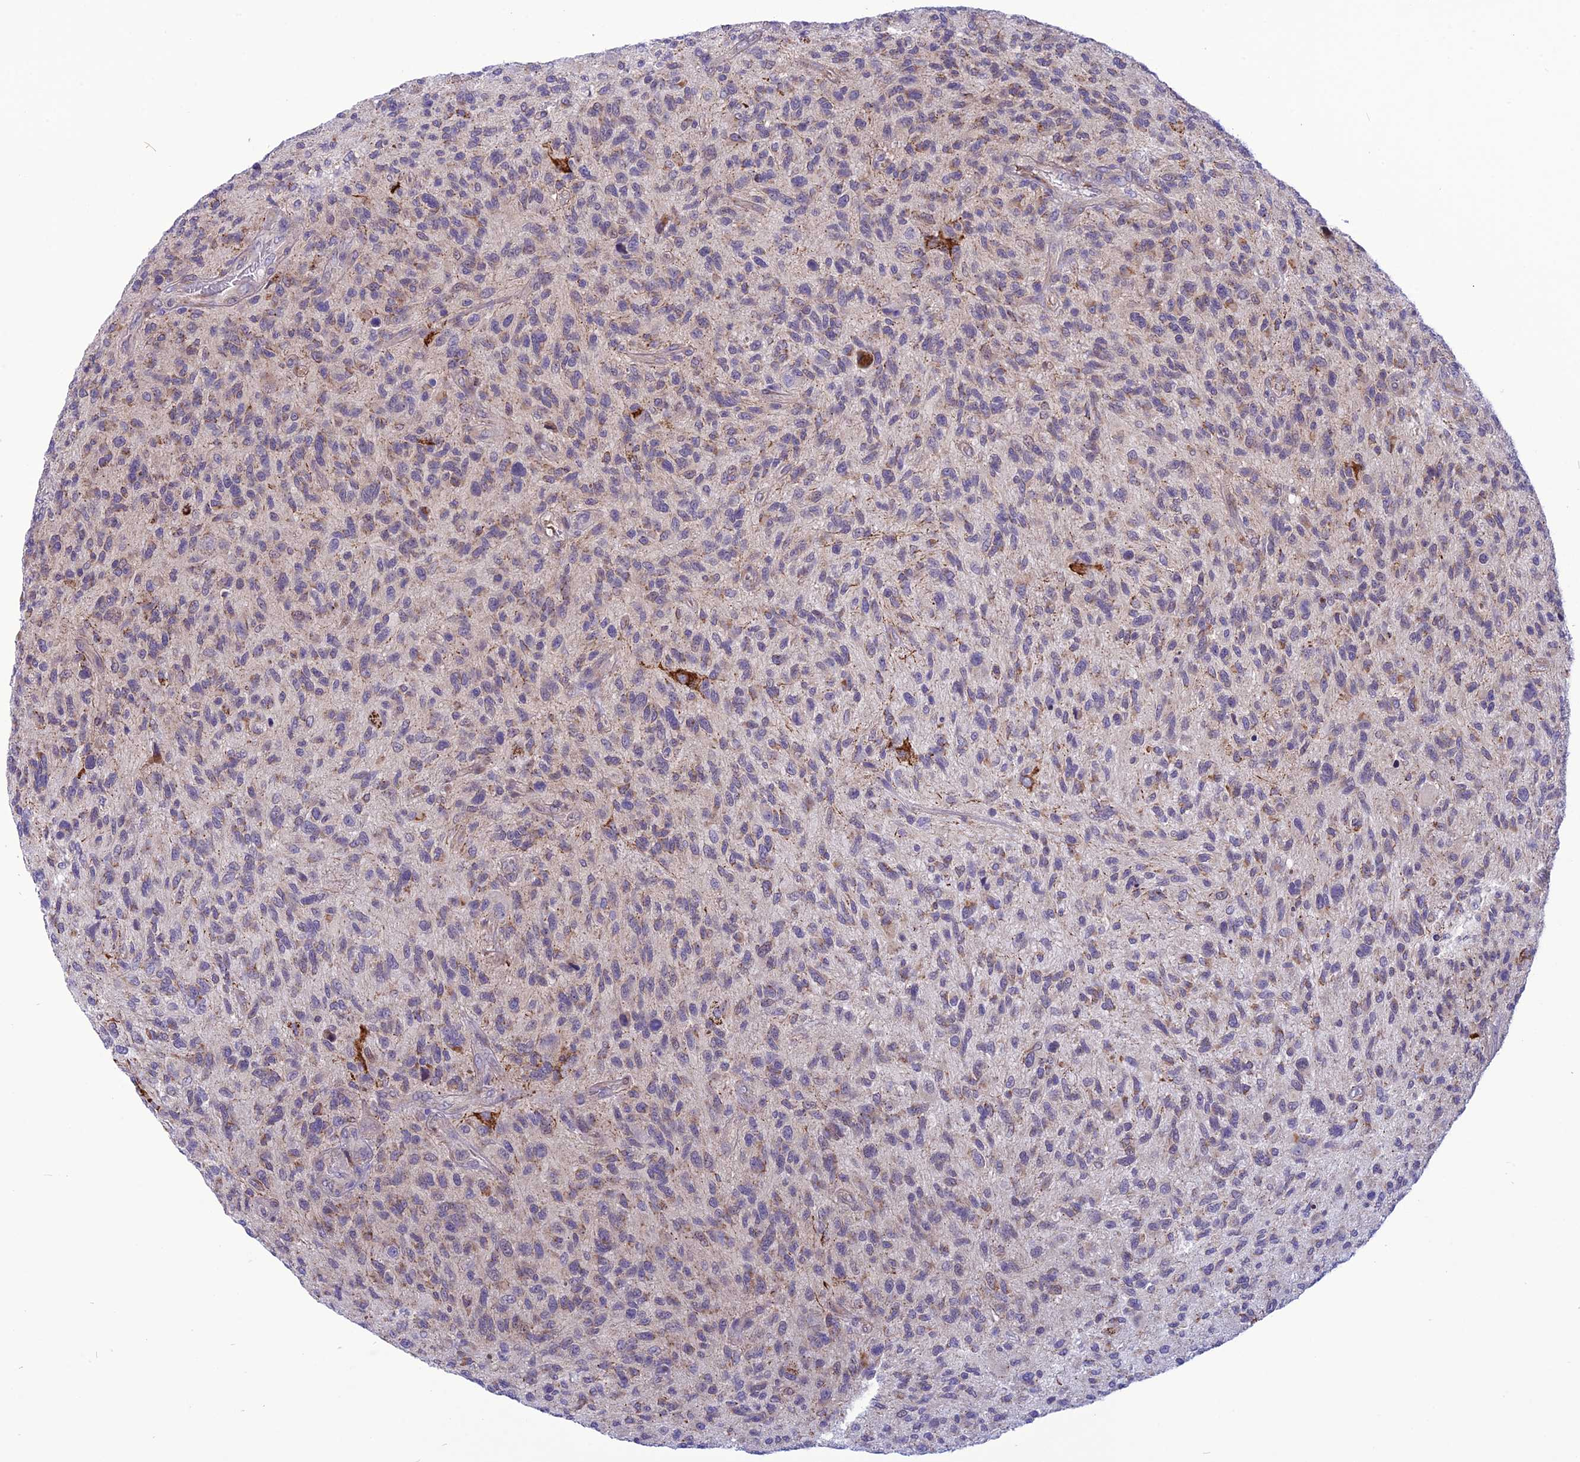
{"staining": {"intensity": "weak", "quantity": "<25%", "location": "cytoplasmic/membranous"}, "tissue": "glioma", "cell_type": "Tumor cells", "image_type": "cancer", "snomed": [{"axis": "morphology", "description": "Glioma, malignant, High grade"}, {"axis": "topography", "description": "Brain"}], "caption": "A high-resolution image shows immunohistochemistry (IHC) staining of glioma, which displays no significant staining in tumor cells.", "gene": "PSMF1", "patient": {"sex": "male", "age": 47}}